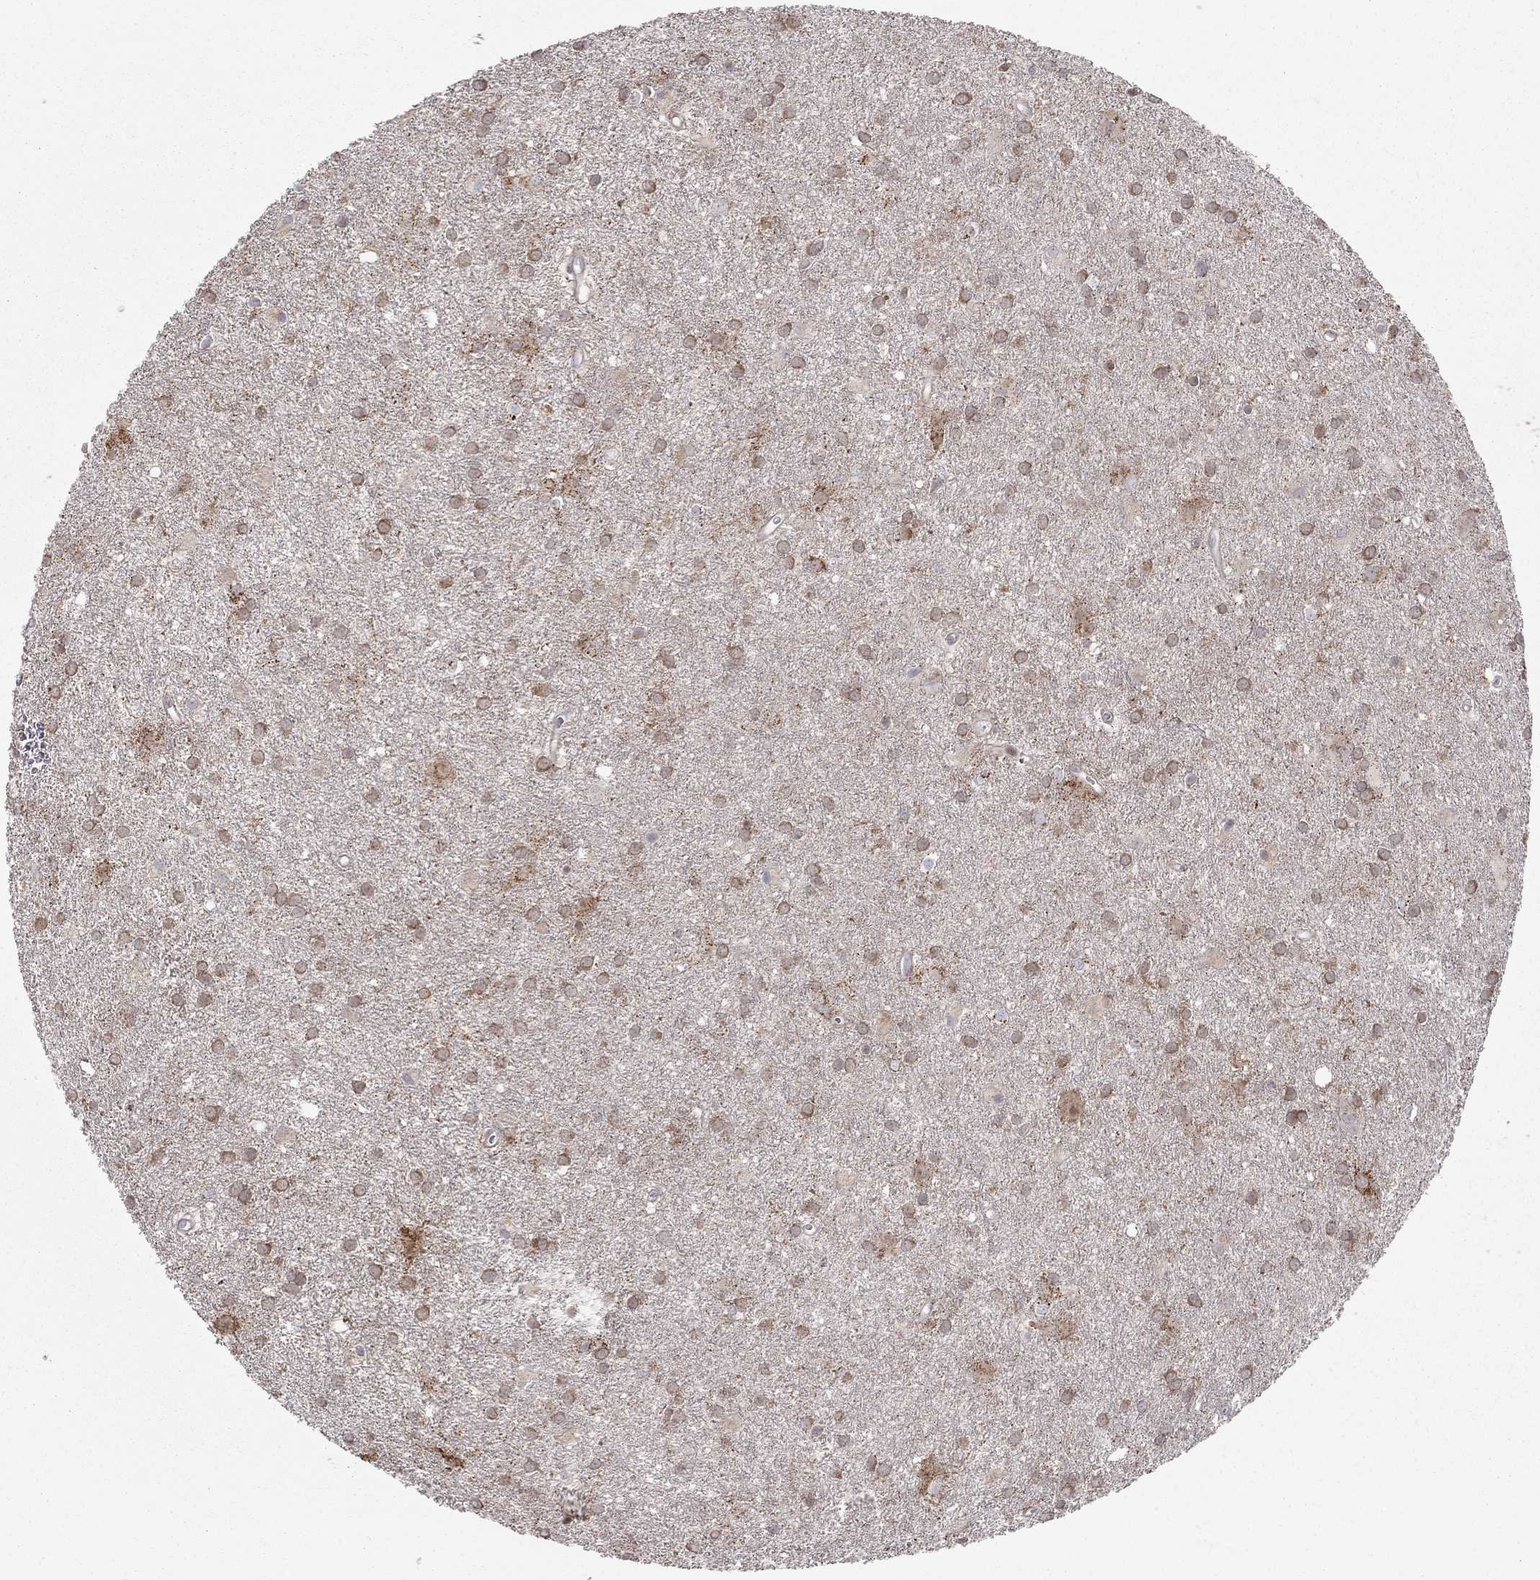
{"staining": {"intensity": "moderate", "quantity": ">75%", "location": "cytoplasmic/membranous"}, "tissue": "glioma", "cell_type": "Tumor cells", "image_type": "cancer", "snomed": [{"axis": "morphology", "description": "Glioma, malignant, Low grade"}, {"axis": "topography", "description": "Brain"}], "caption": "The immunohistochemical stain highlights moderate cytoplasmic/membranous staining in tumor cells of glioma tissue.", "gene": "DUSP7", "patient": {"sex": "male", "age": 58}}